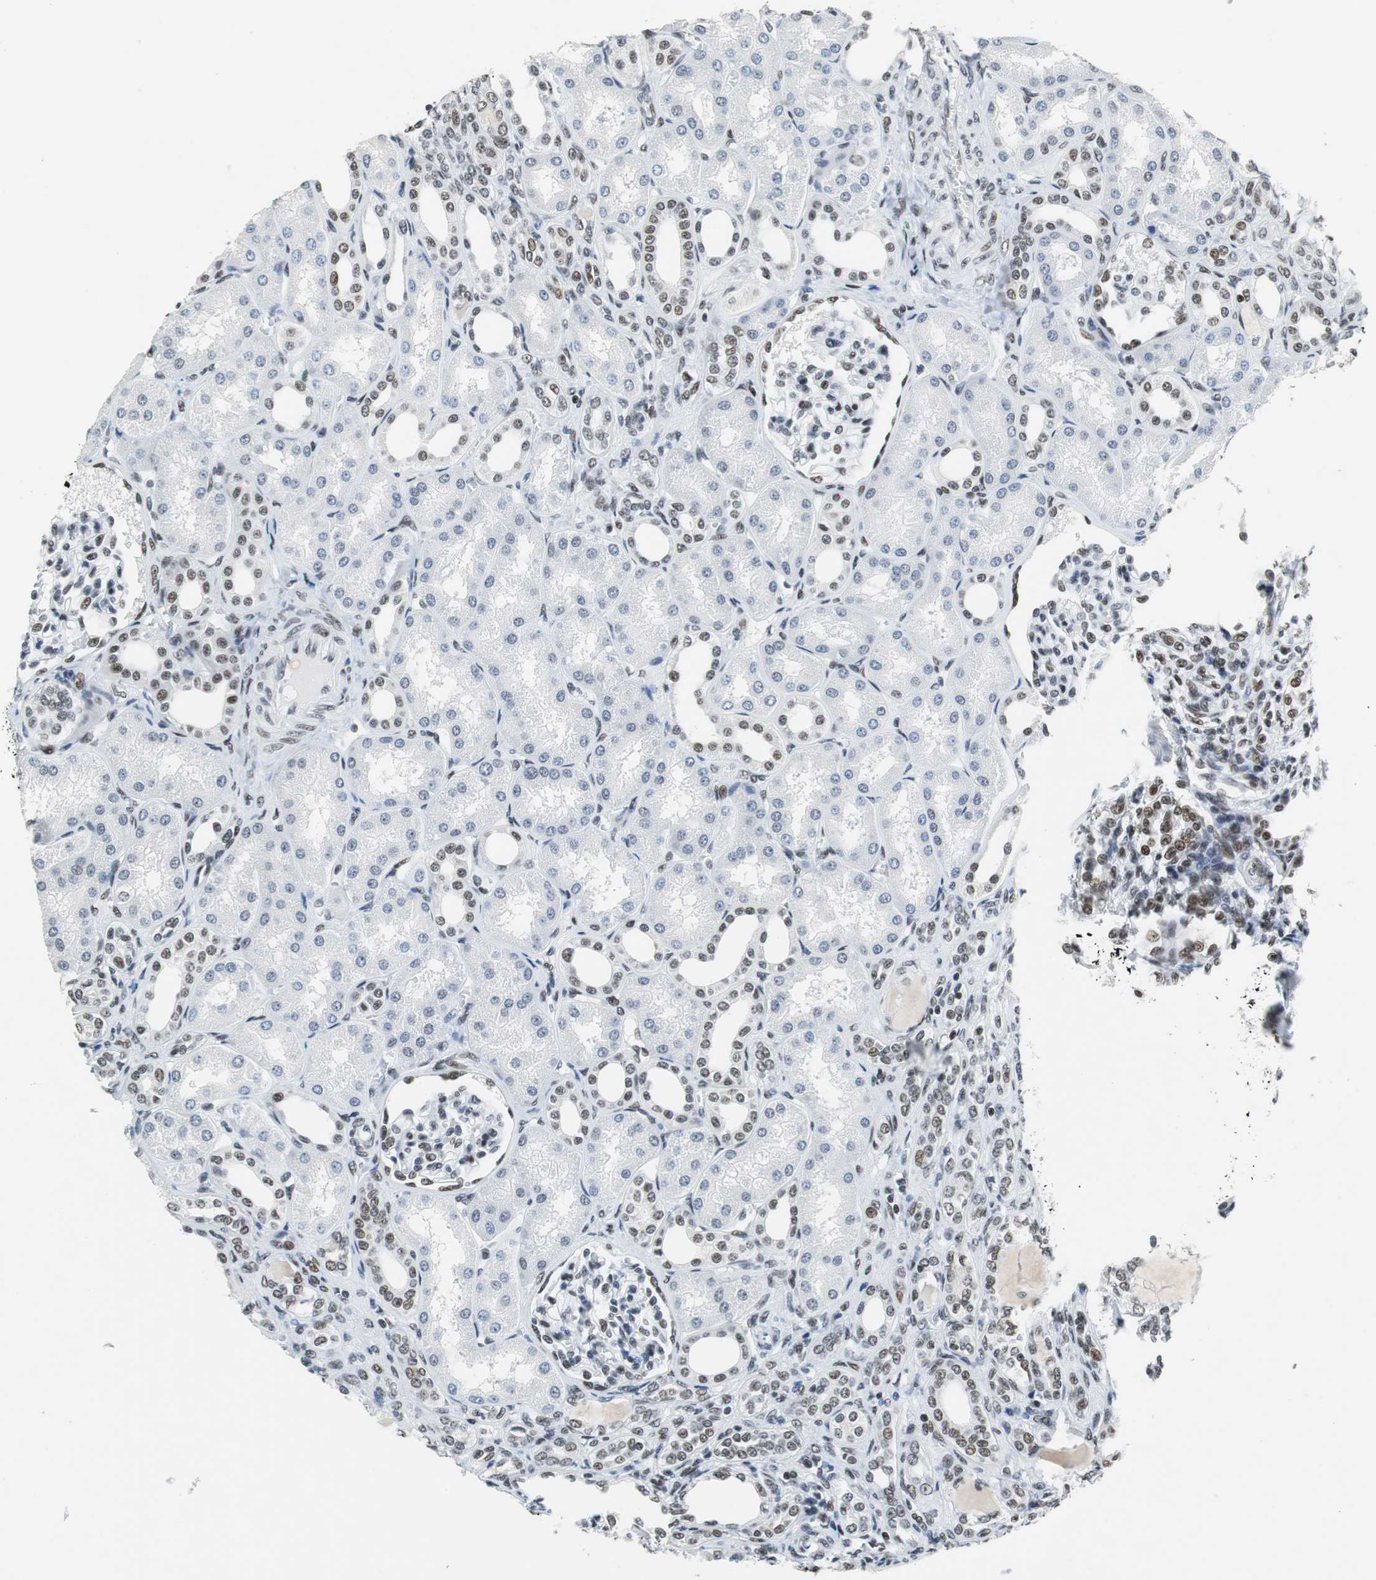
{"staining": {"intensity": "weak", "quantity": "<25%", "location": "nuclear"}, "tissue": "kidney", "cell_type": "Cells in glomeruli", "image_type": "normal", "snomed": [{"axis": "morphology", "description": "Normal tissue, NOS"}, {"axis": "topography", "description": "Kidney"}], "caption": "A micrograph of kidney stained for a protein exhibits no brown staining in cells in glomeruli.", "gene": "HDAC3", "patient": {"sex": "male", "age": 7}}